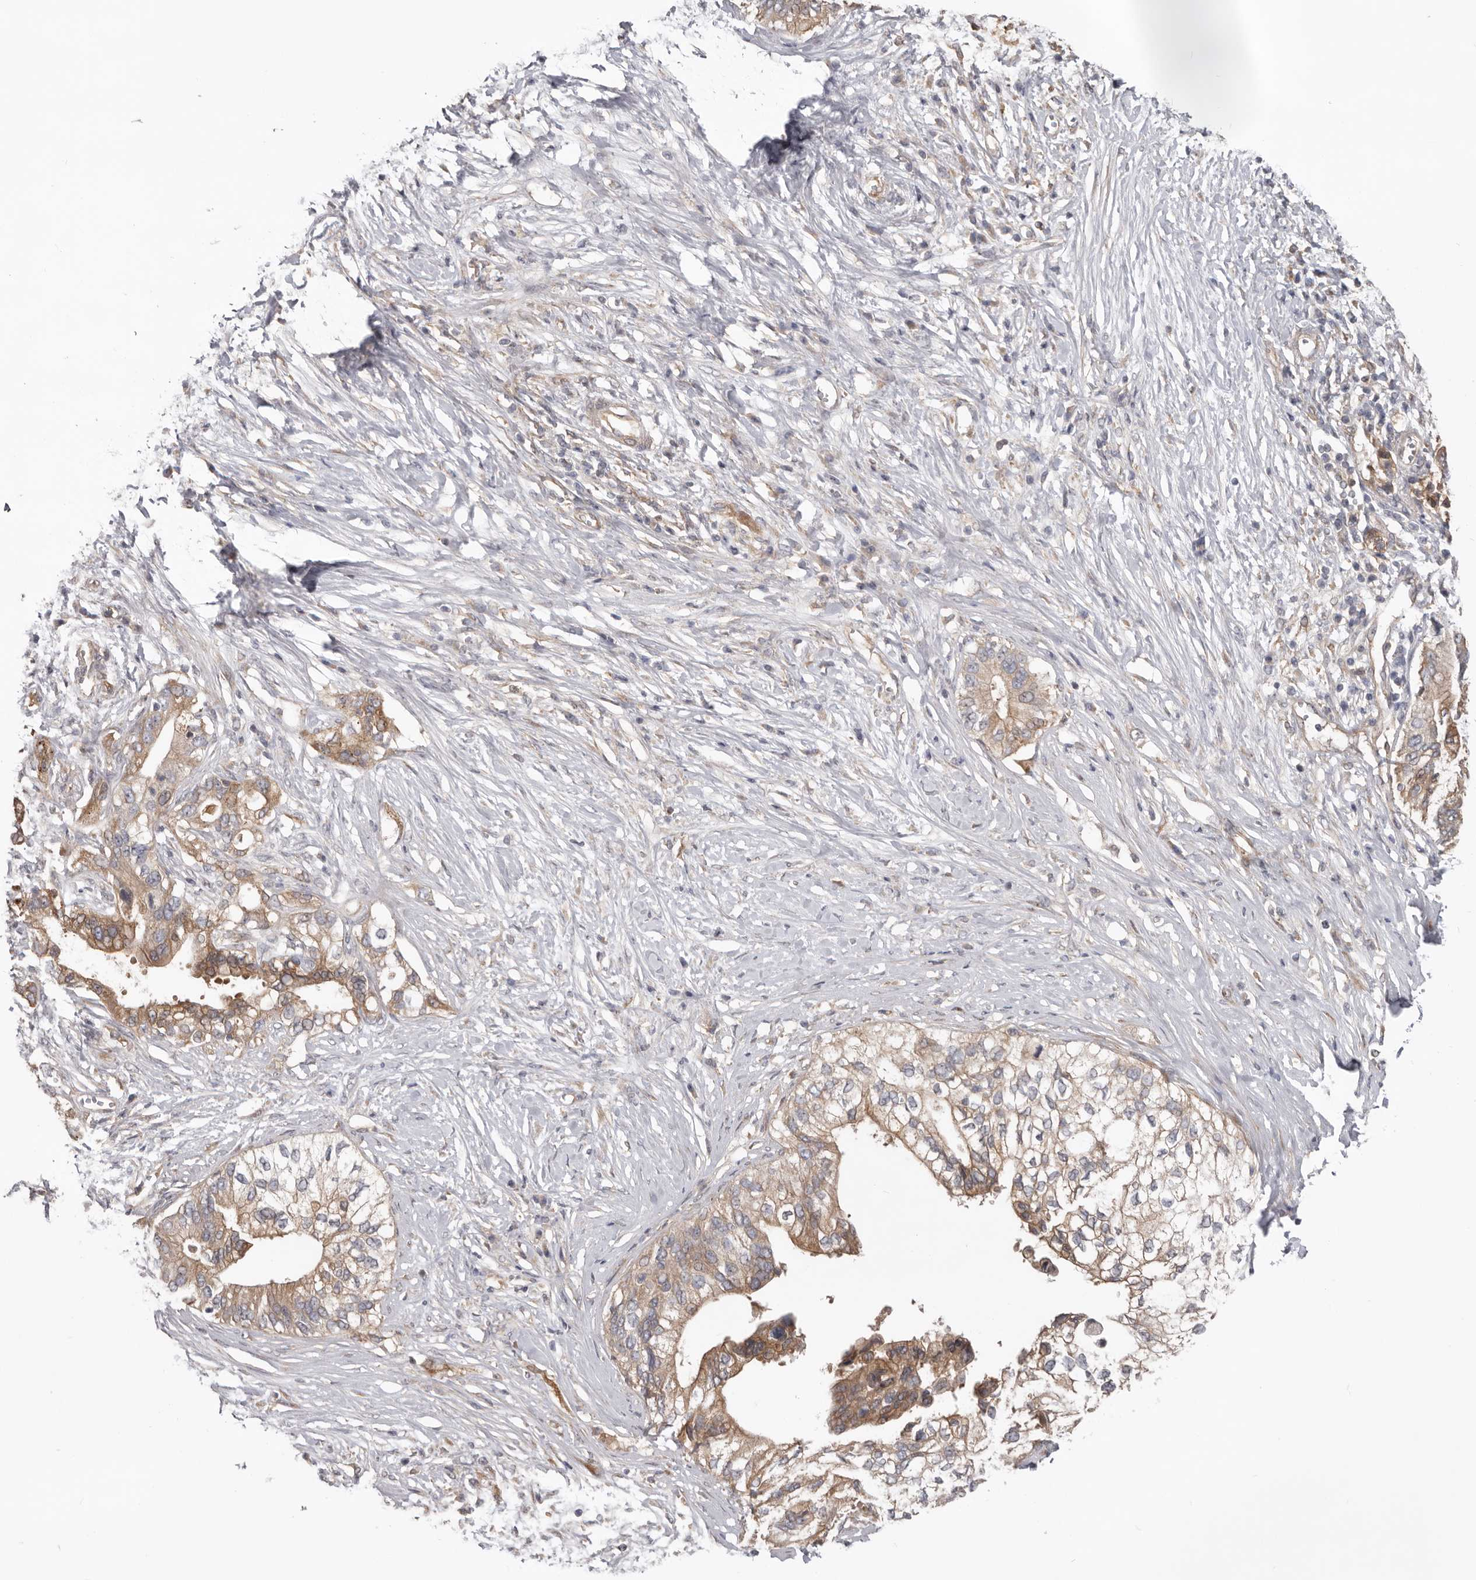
{"staining": {"intensity": "moderate", "quantity": ">75%", "location": "cytoplasmic/membranous"}, "tissue": "pancreatic cancer", "cell_type": "Tumor cells", "image_type": "cancer", "snomed": [{"axis": "morphology", "description": "Normal tissue, NOS"}, {"axis": "morphology", "description": "Adenocarcinoma, NOS"}, {"axis": "topography", "description": "Pancreas"}, {"axis": "topography", "description": "Peripheral nerve tissue"}], "caption": "IHC of pancreatic adenocarcinoma reveals medium levels of moderate cytoplasmic/membranous expression in about >75% of tumor cells. Nuclei are stained in blue.", "gene": "HINT3", "patient": {"sex": "male", "age": 59}}